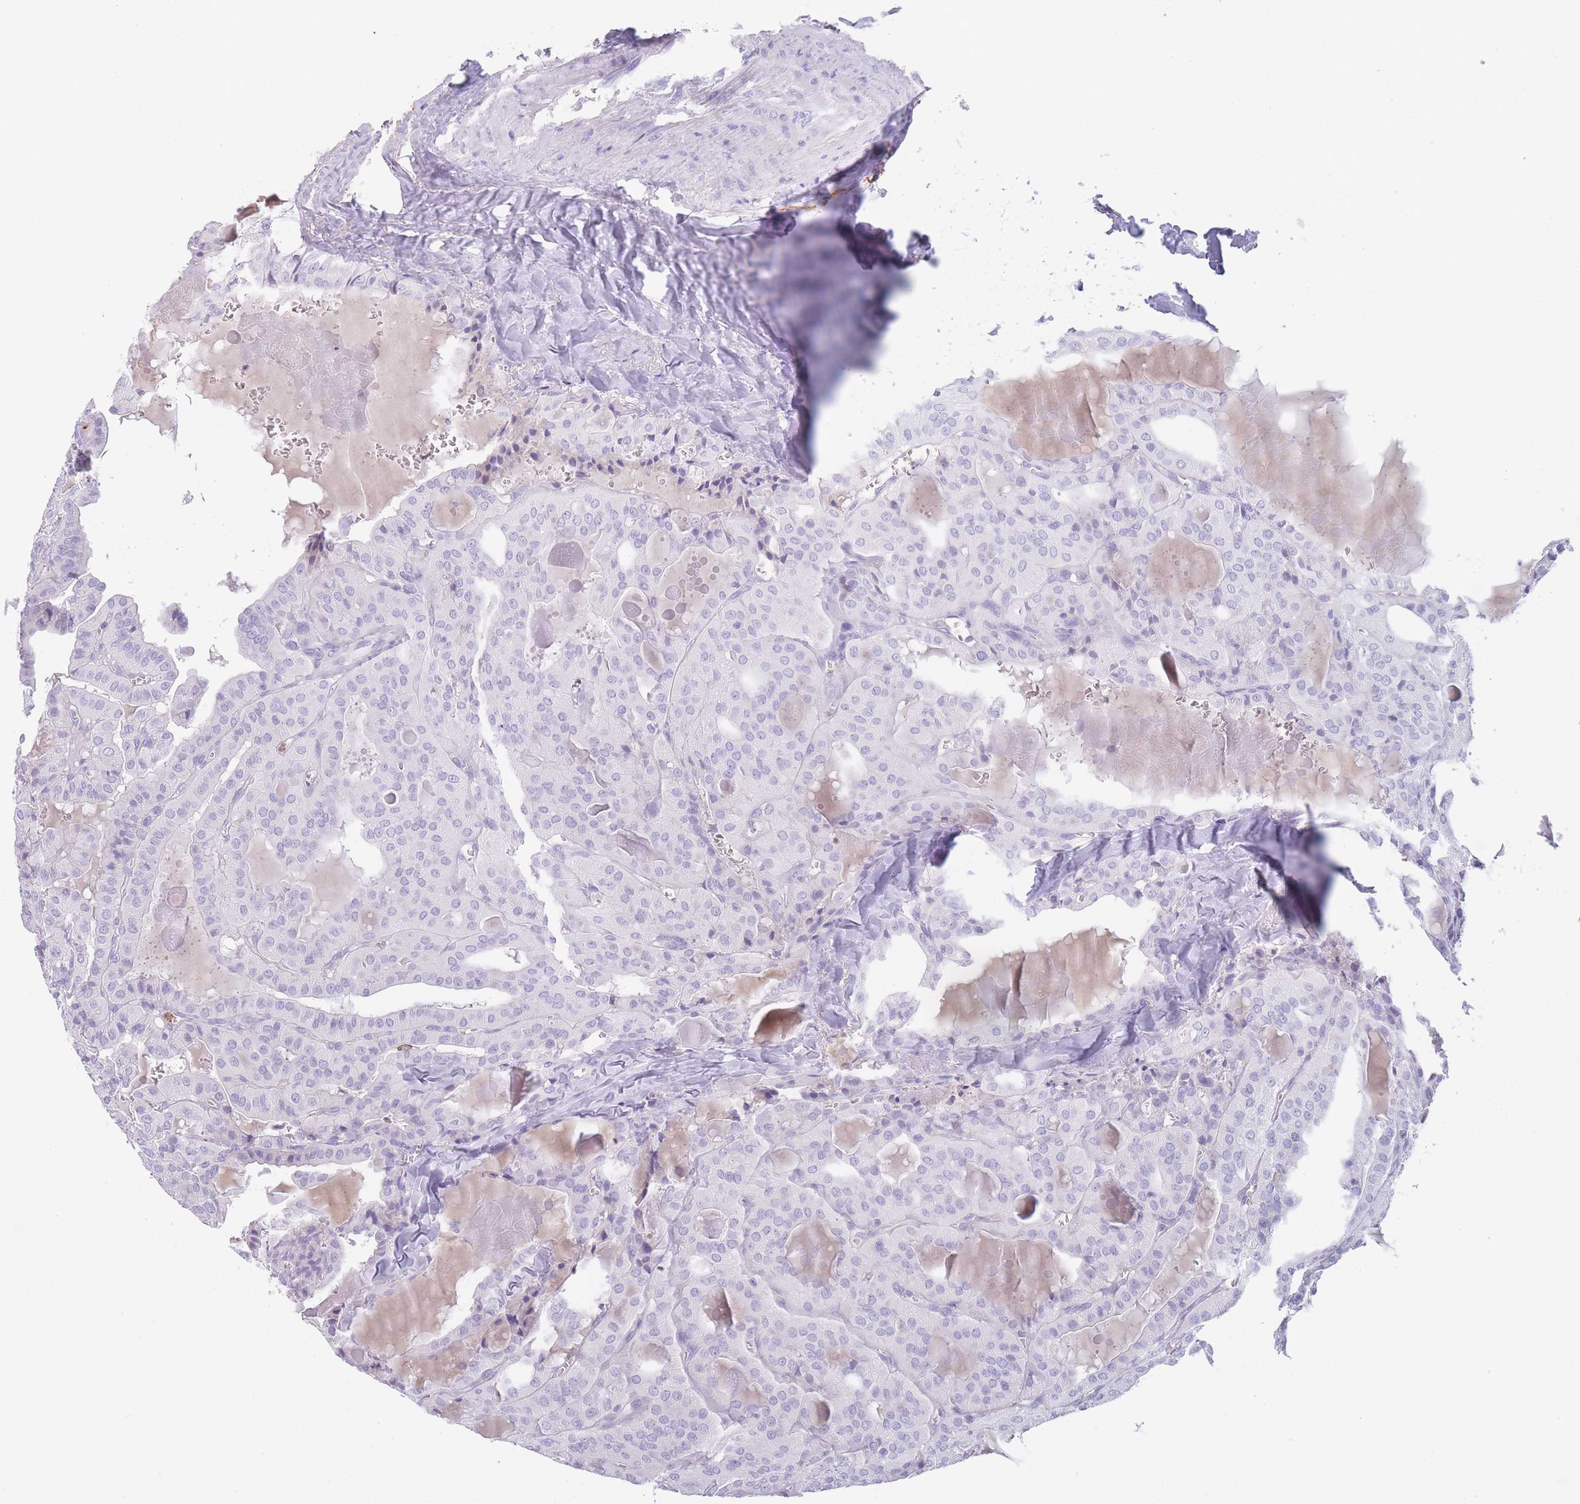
{"staining": {"intensity": "negative", "quantity": "none", "location": "none"}, "tissue": "thyroid cancer", "cell_type": "Tumor cells", "image_type": "cancer", "snomed": [{"axis": "morphology", "description": "Papillary adenocarcinoma, NOS"}, {"axis": "topography", "description": "Thyroid gland"}], "caption": "Thyroid papillary adenocarcinoma was stained to show a protein in brown. There is no significant expression in tumor cells.", "gene": "CR1L", "patient": {"sex": "male", "age": 52}}